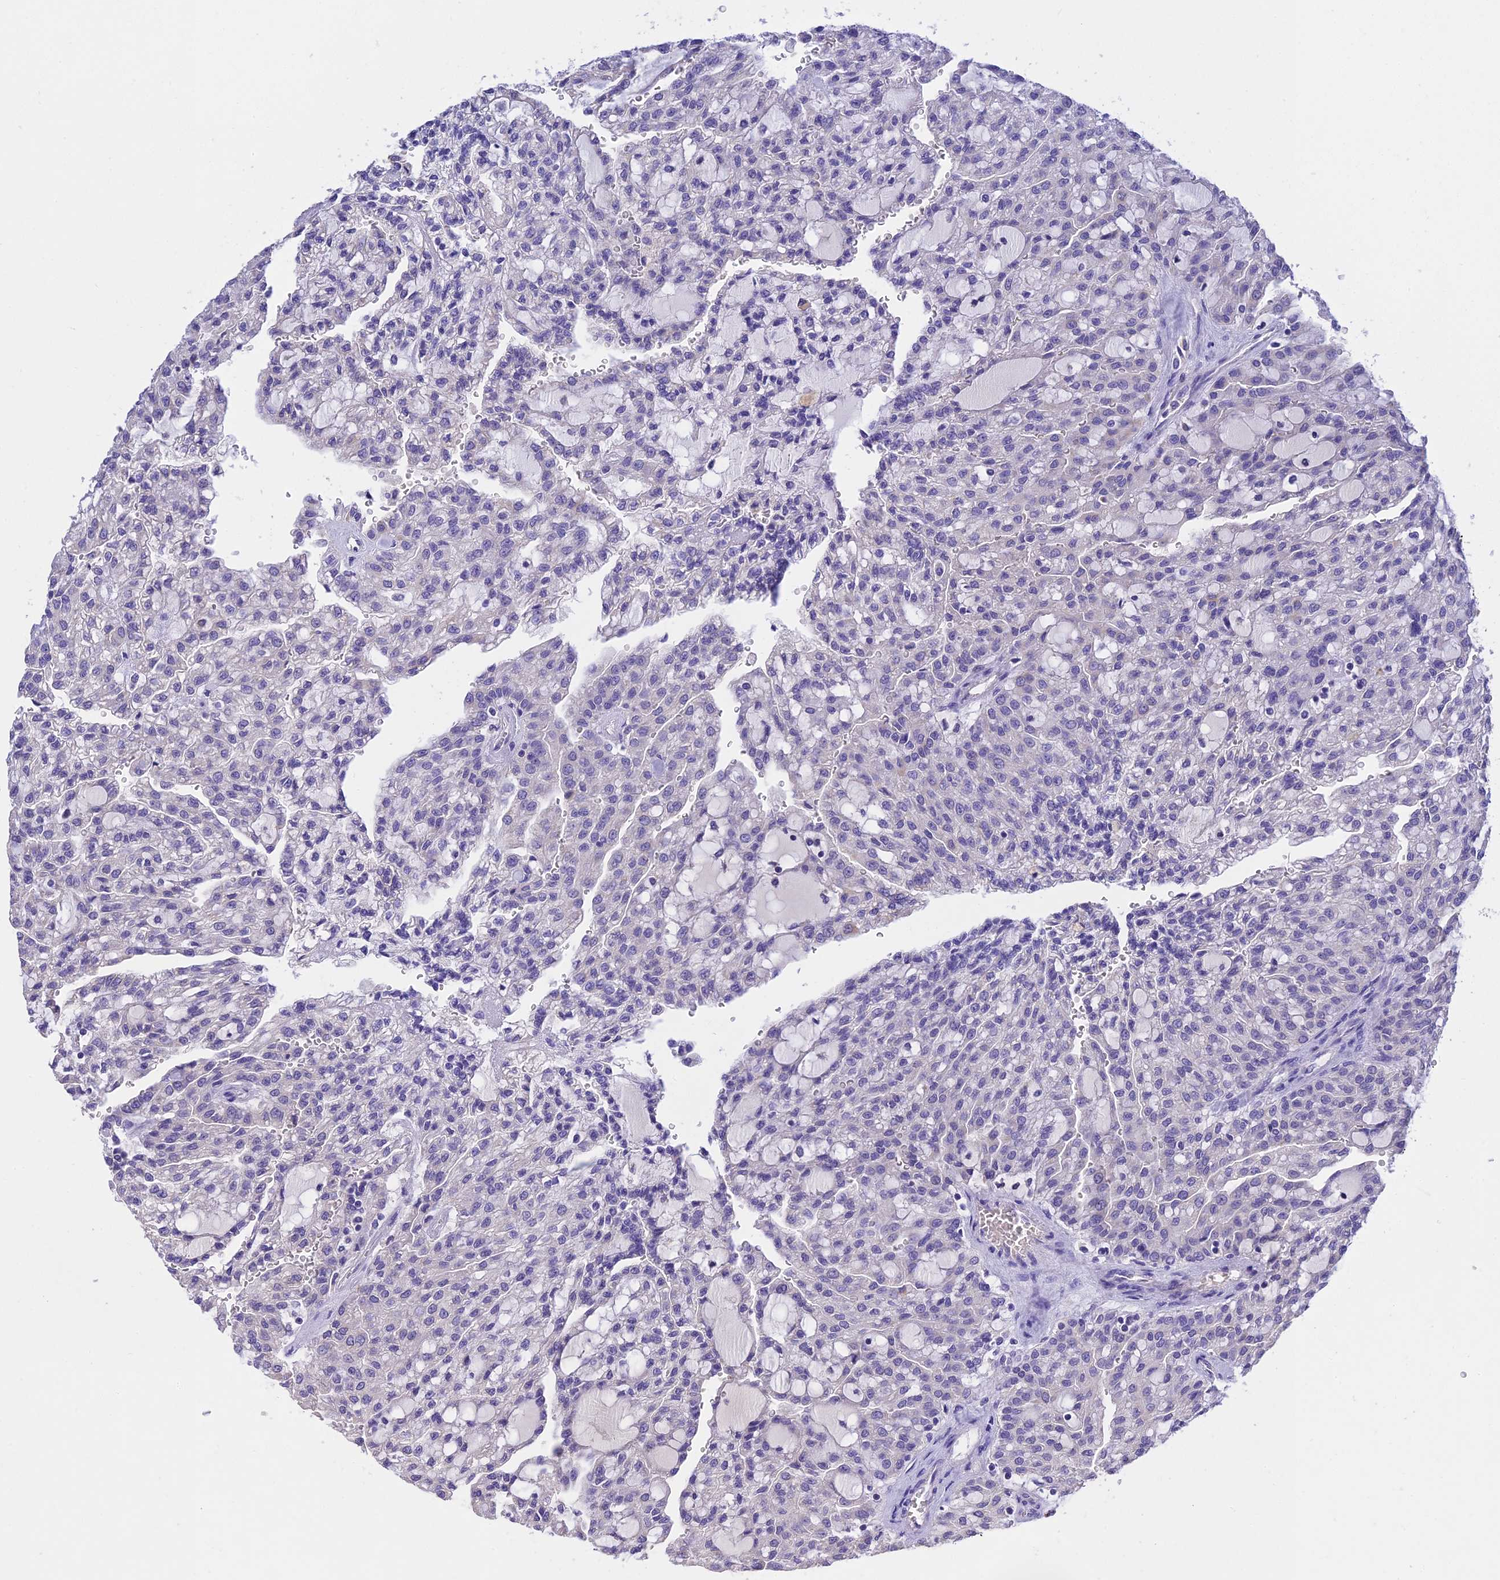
{"staining": {"intensity": "negative", "quantity": "none", "location": "none"}, "tissue": "renal cancer", "cell_type": "Tumor cells", "image_type": "cancer", "snomed": [{"axis": "morphology", "description": "Adenocarcinoma, NOS"}, {"axis": "topography", "description": "Kidney"}], "caption": "DAB immunohistochemical staining of renal cancer (adenocarcinoma) demonstrates no significant staining in tumor cells. (DAB (3,3'-diaminobenzidine) immunohistochemistry (IHC) with hematoxylin counter stain).", "gene": "MS4A5", "patient": {"sex": "male", "age": 63}}